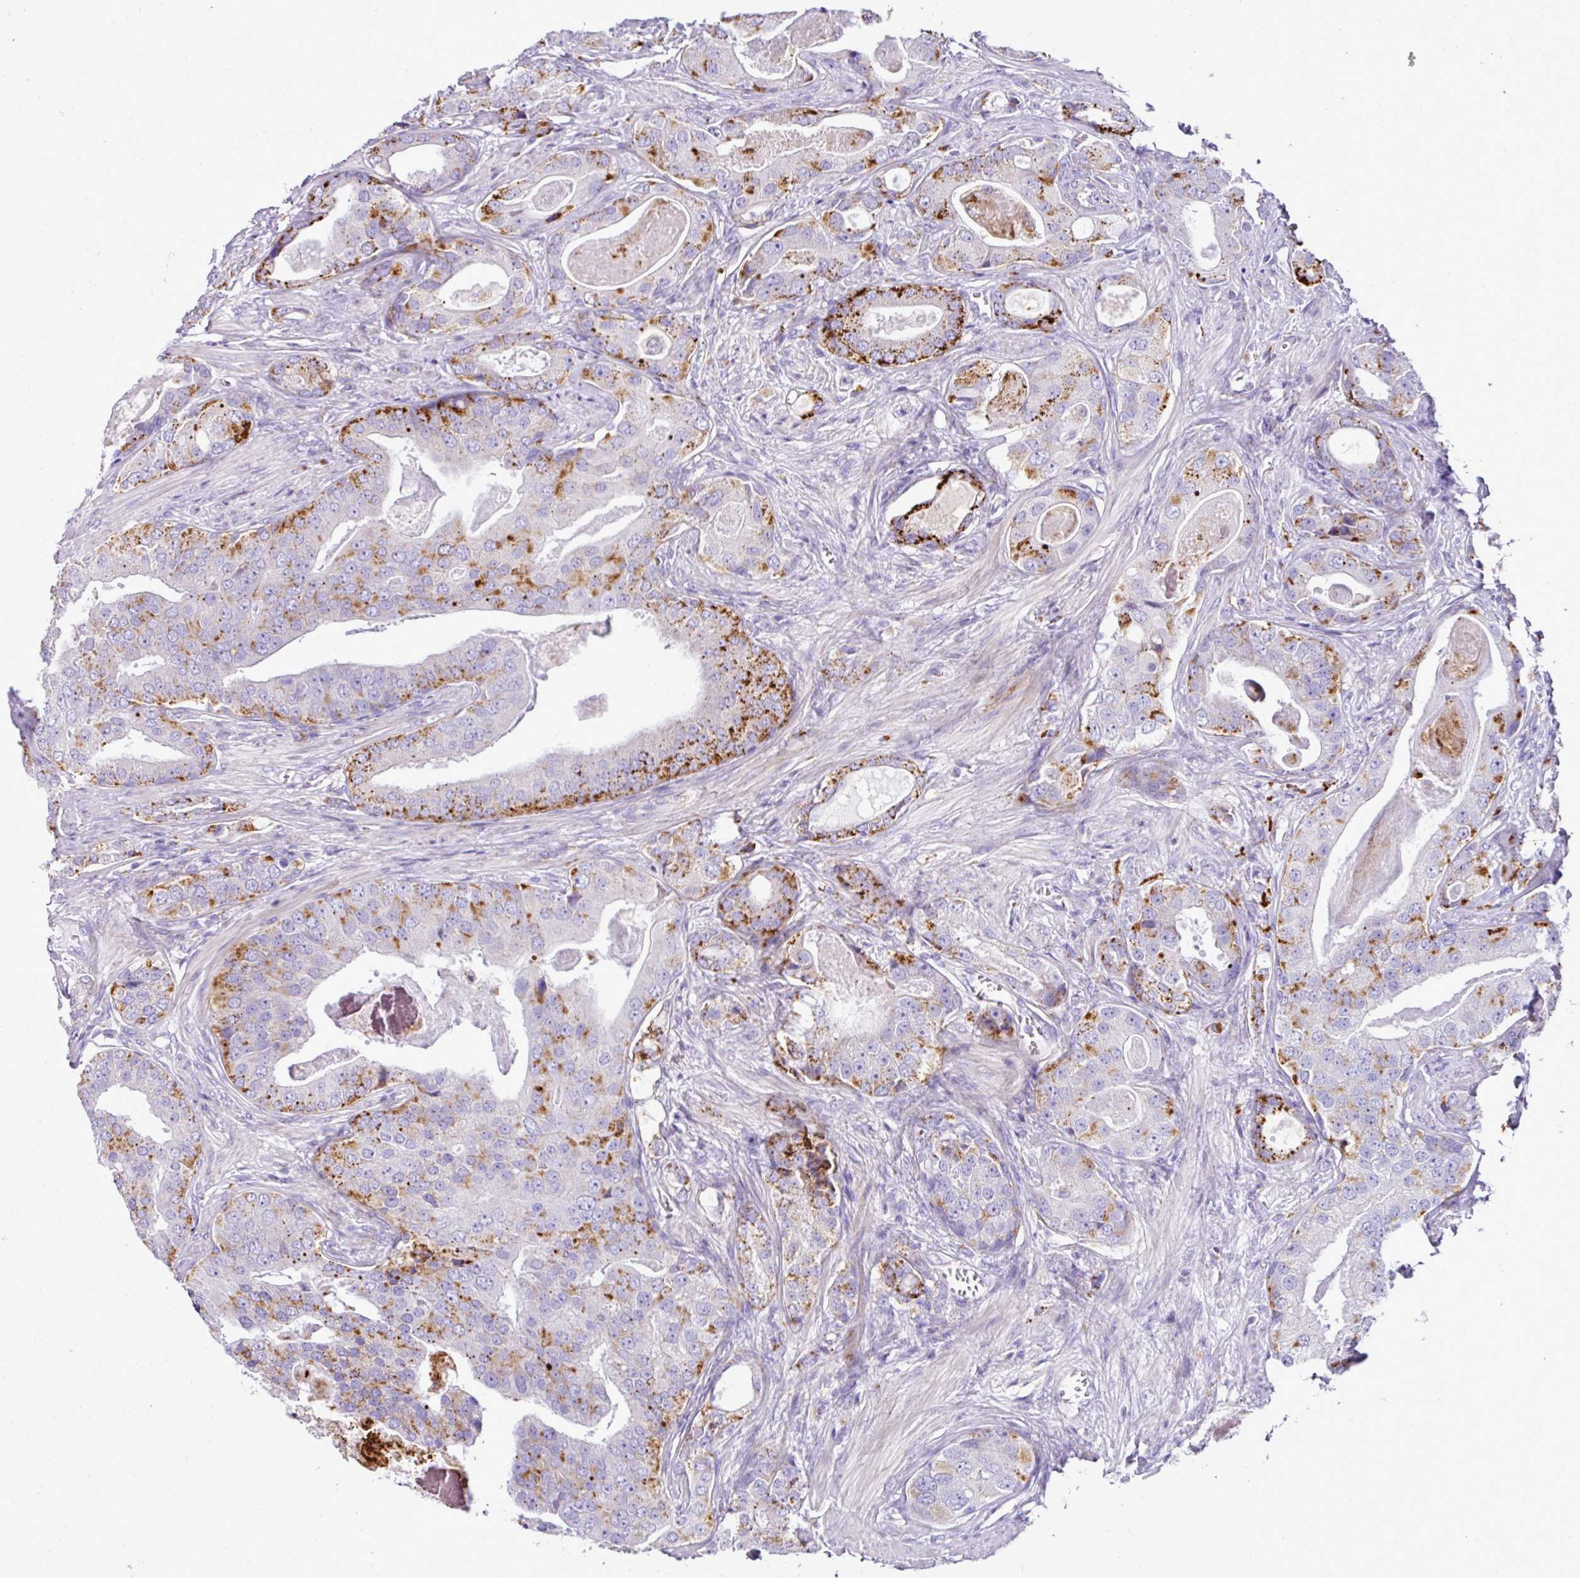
{"staining": {"intensity": "strong", "quantity": "25%-75%", "location": "cytoplasmic/membranous"}, "tissue": "prostate cancer", "cell_type": "Tumor cells", "image_type": "cancer", "snomed": [{"axis": "morphology", "description": "Adenocarcinoma, High grade"}, {"axis": "topography", "description": "Prostate"}], "caption": "Brown immunohistochemical staining in prostate adenocarcinoma (high-grade) displays strong cytoplasmic/membranous expression in approximately 25%-75% of tumor cells.", "gene": "PGAP4", "patient": {"sex": "male", "age": 71}}